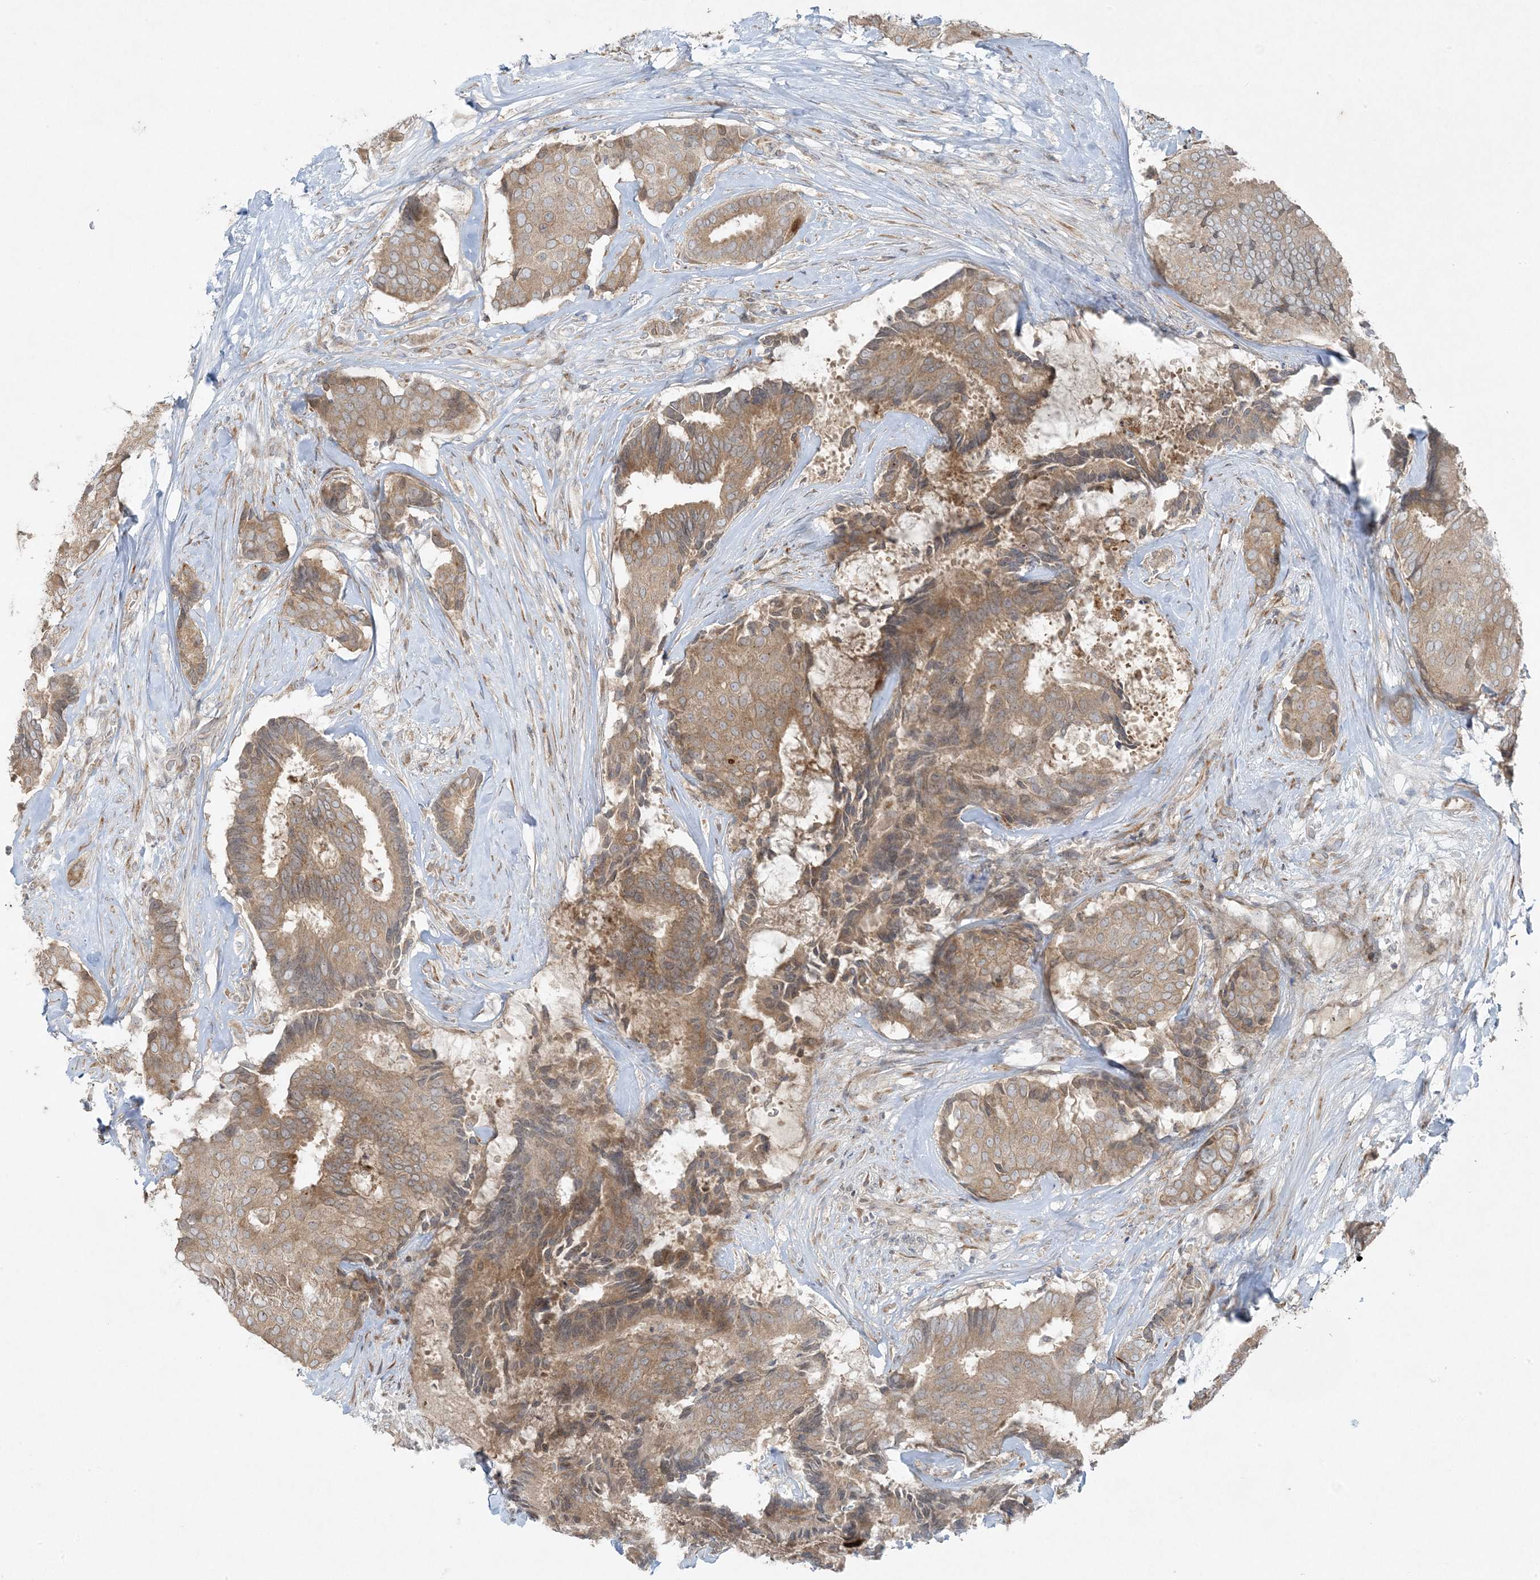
{"staining": {"intensity": "moderate", "quantity": ">75%", "location": "cytoplasmic/membranous"}, "tissue": "breast cancer", "cell_type": "Tumor cells", "image_type": "cancer", "snomed": [{"axis": "morphology", "description": "Duct carcinoma"}, {"axis": "topography", "description": "Breast"}], "caption": "Breast cancer tissue shows moderate cytoplasmic/membranous staining in approximately >75% of tumor cells", "gene": "ZNF263", "patient": {"sex": "female", "age": 75}}